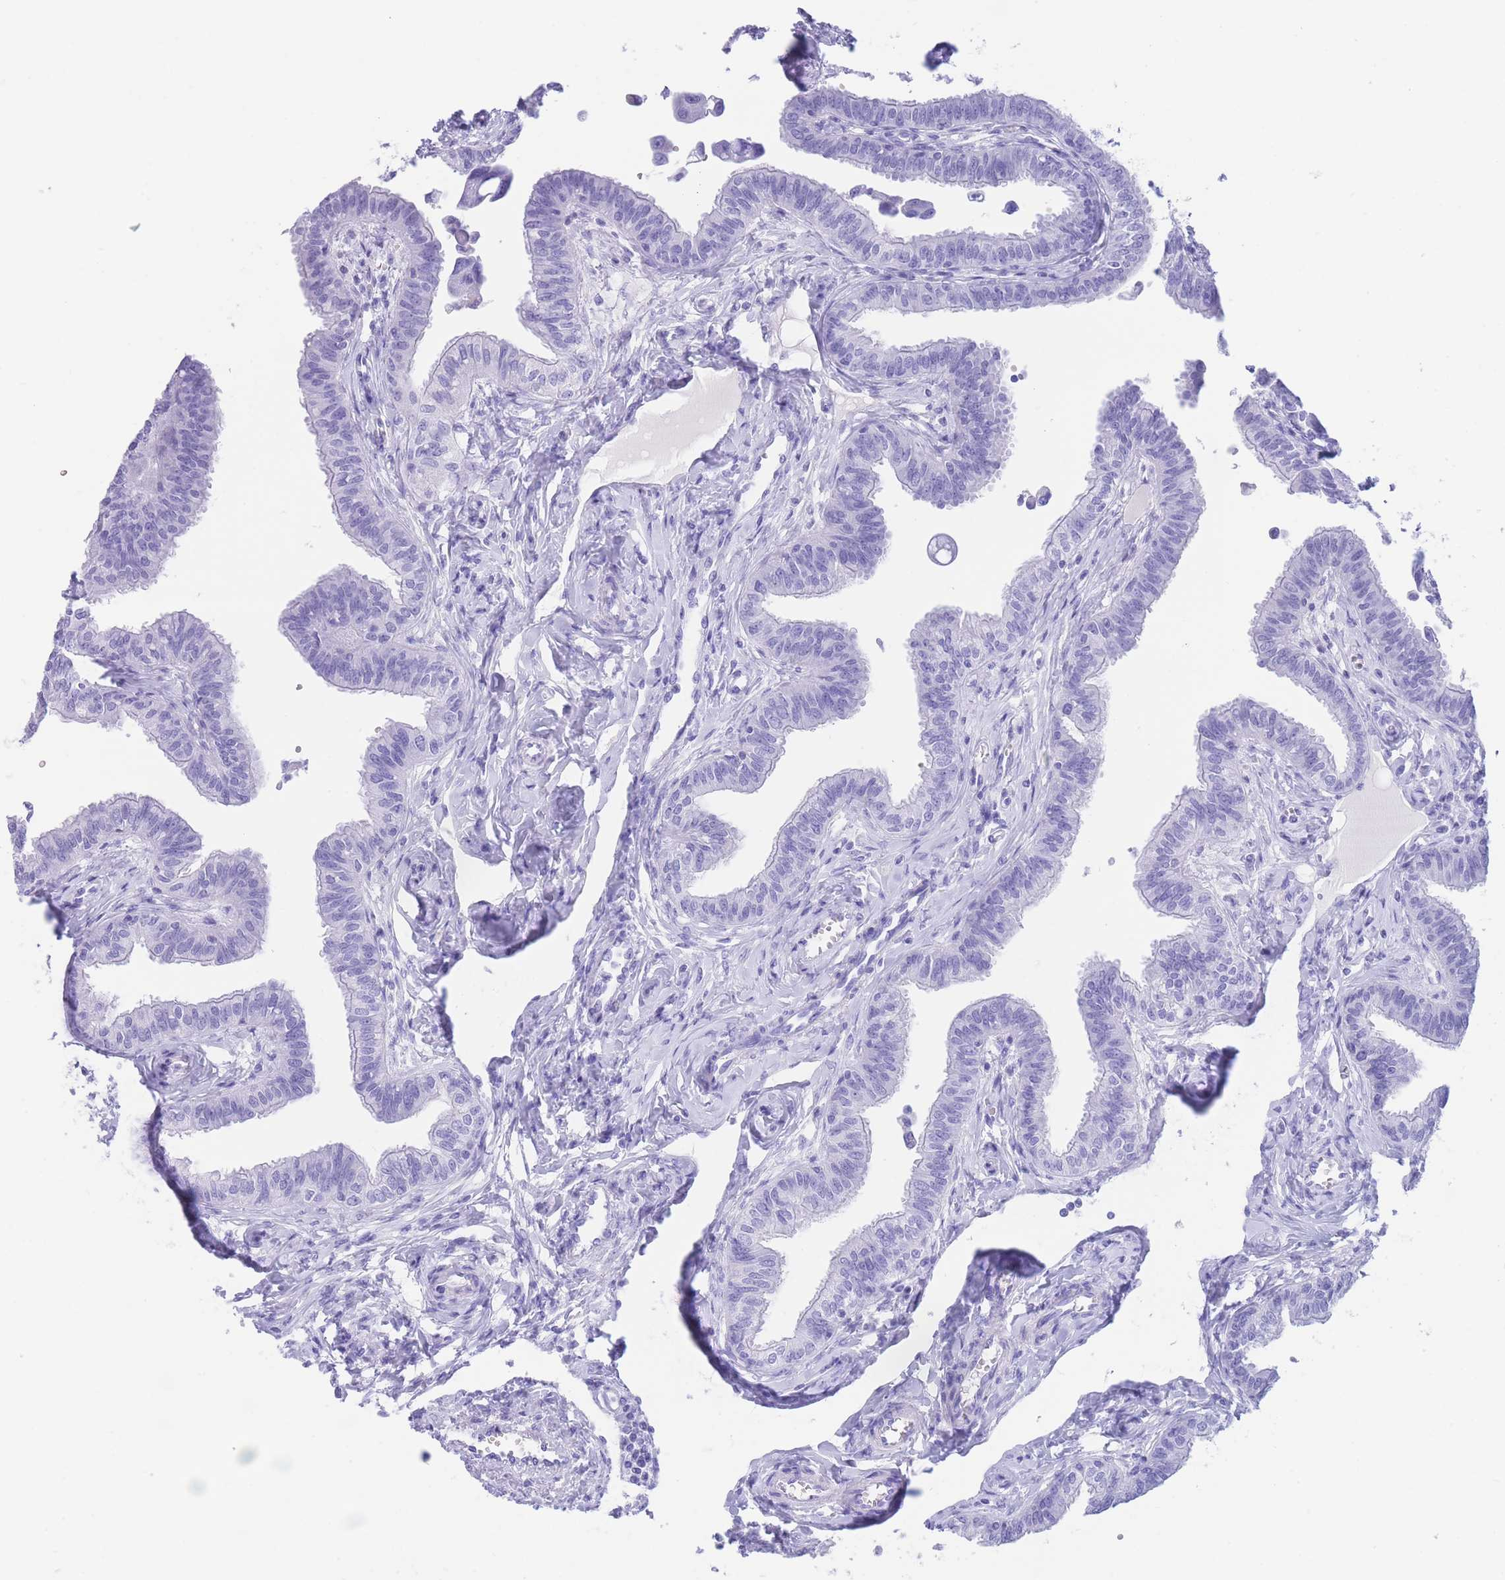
{"staining": {"intensity": "negative", "quantity": "none", "location": "none"}, "tissue": "fallopian tube", "cell_type": "Glandular cells", "image_type": "normal", "snomed": [{"axis": "morphology", "description": "Normal tissue, NOS"}, {"axis": "morphology", "description": "Carcinoma, NOS"}, {"axis": "topography", "description": "Fallopian tube"}, {"axis": "topography", "description": "Ovary"}], "caption": "Immunohistochemistry (IHC) micrograph of benign fallopian tube stained for a protein (brown), which displays no staining in glandular cells.", "gene": "SLCO1B1", "patient": {"sex": "female", "age": 59}}